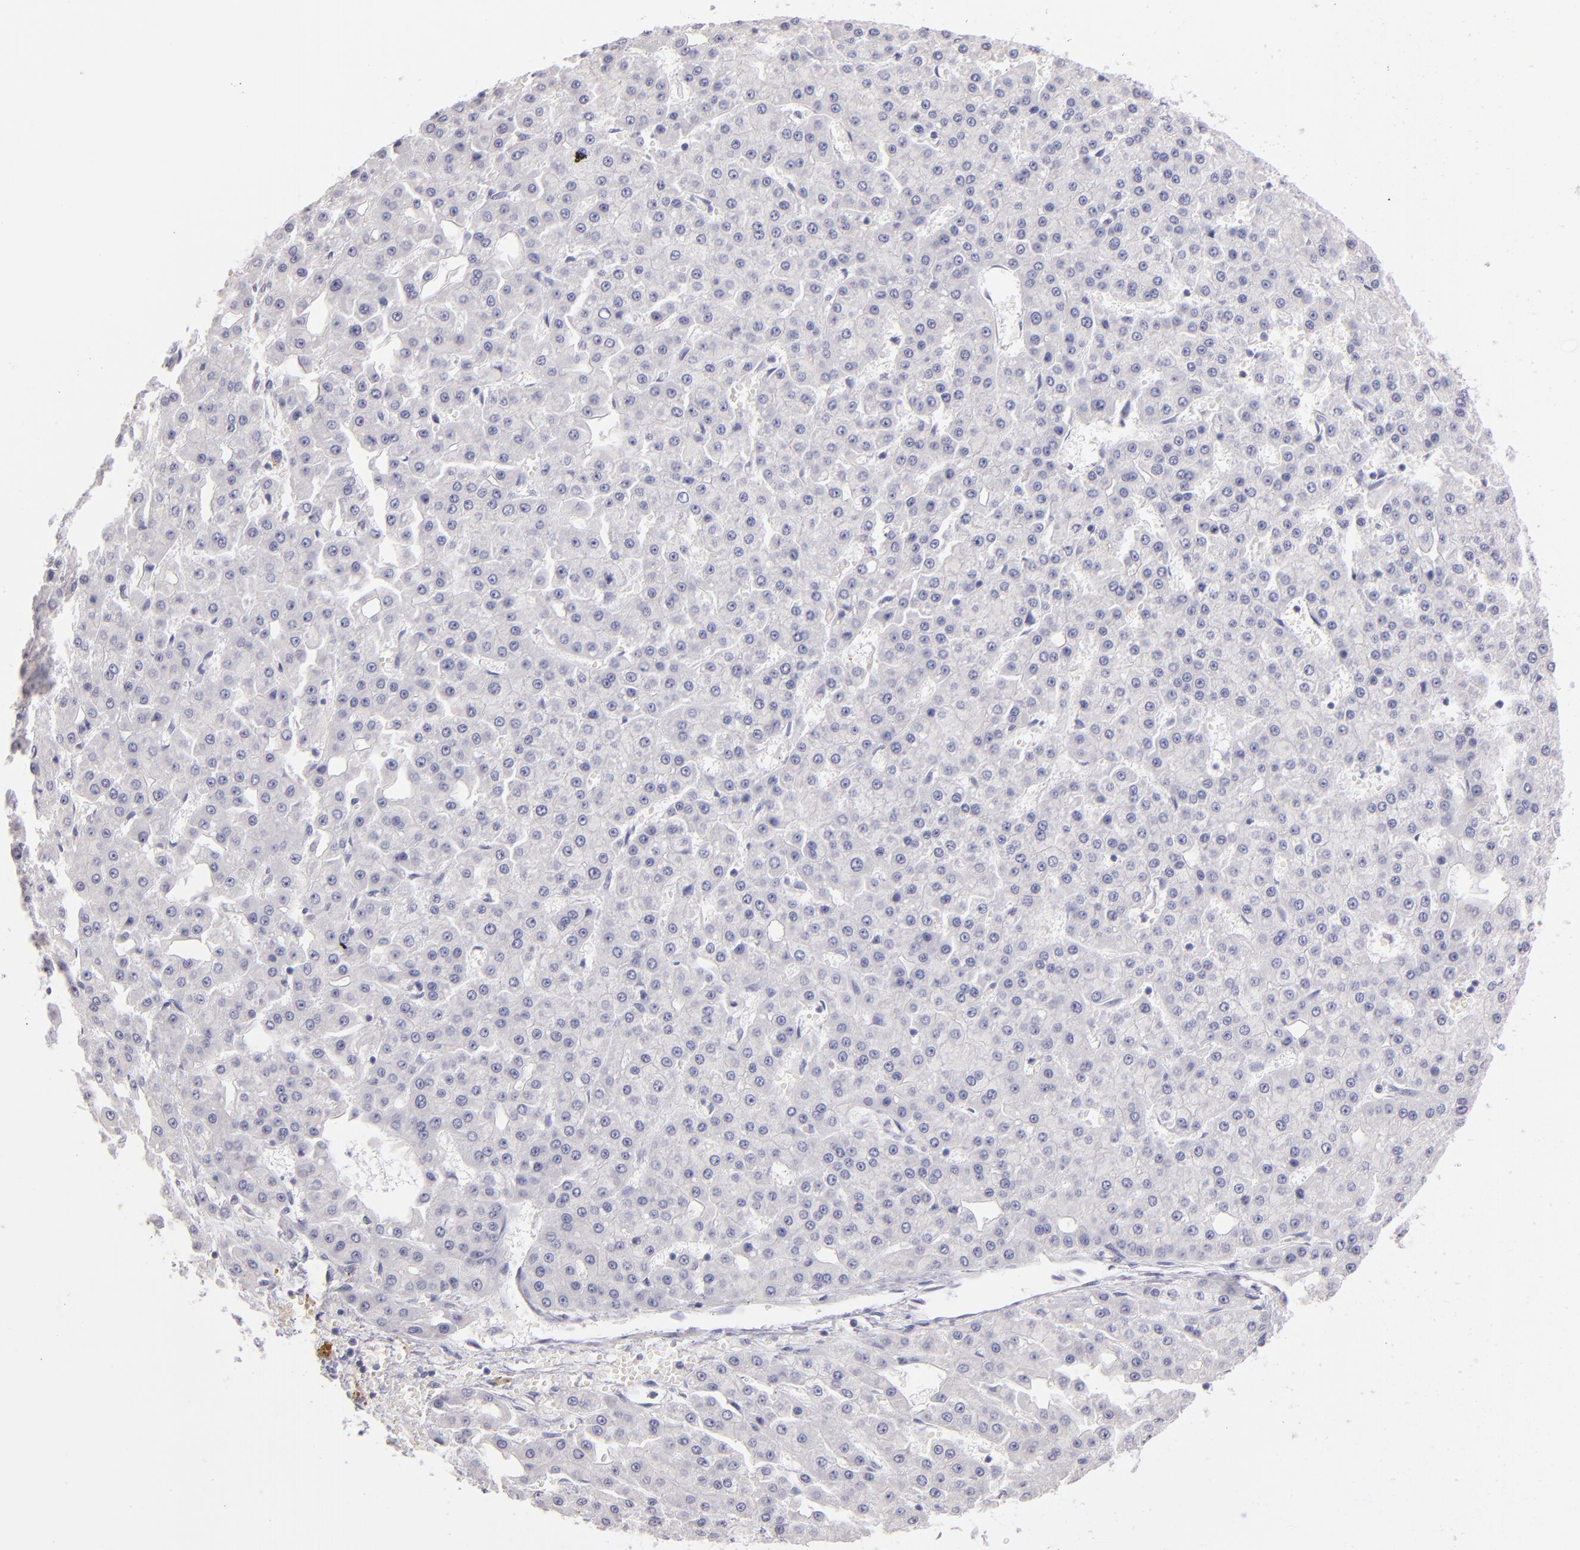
{"staining": {"intensity": "negative", "quantity": "none", "location": "none"}, "tissue": "liver cancer", "cell_type": "Tumor cells", "image_type": "cancer", "snomed": [{"axis": "morphology", "description": "Carcinoma, Hepatocellular, NOS"}, {"axis": "topography", "description": "Liver"}], "caption": "A micrograph of liver cancer (hepatocellular carcinoma) stained for a protein demonstrates no brown staining in tumor cells.", "gene": "IL2RA", "patient": {"sex": "male", "age": 47}}